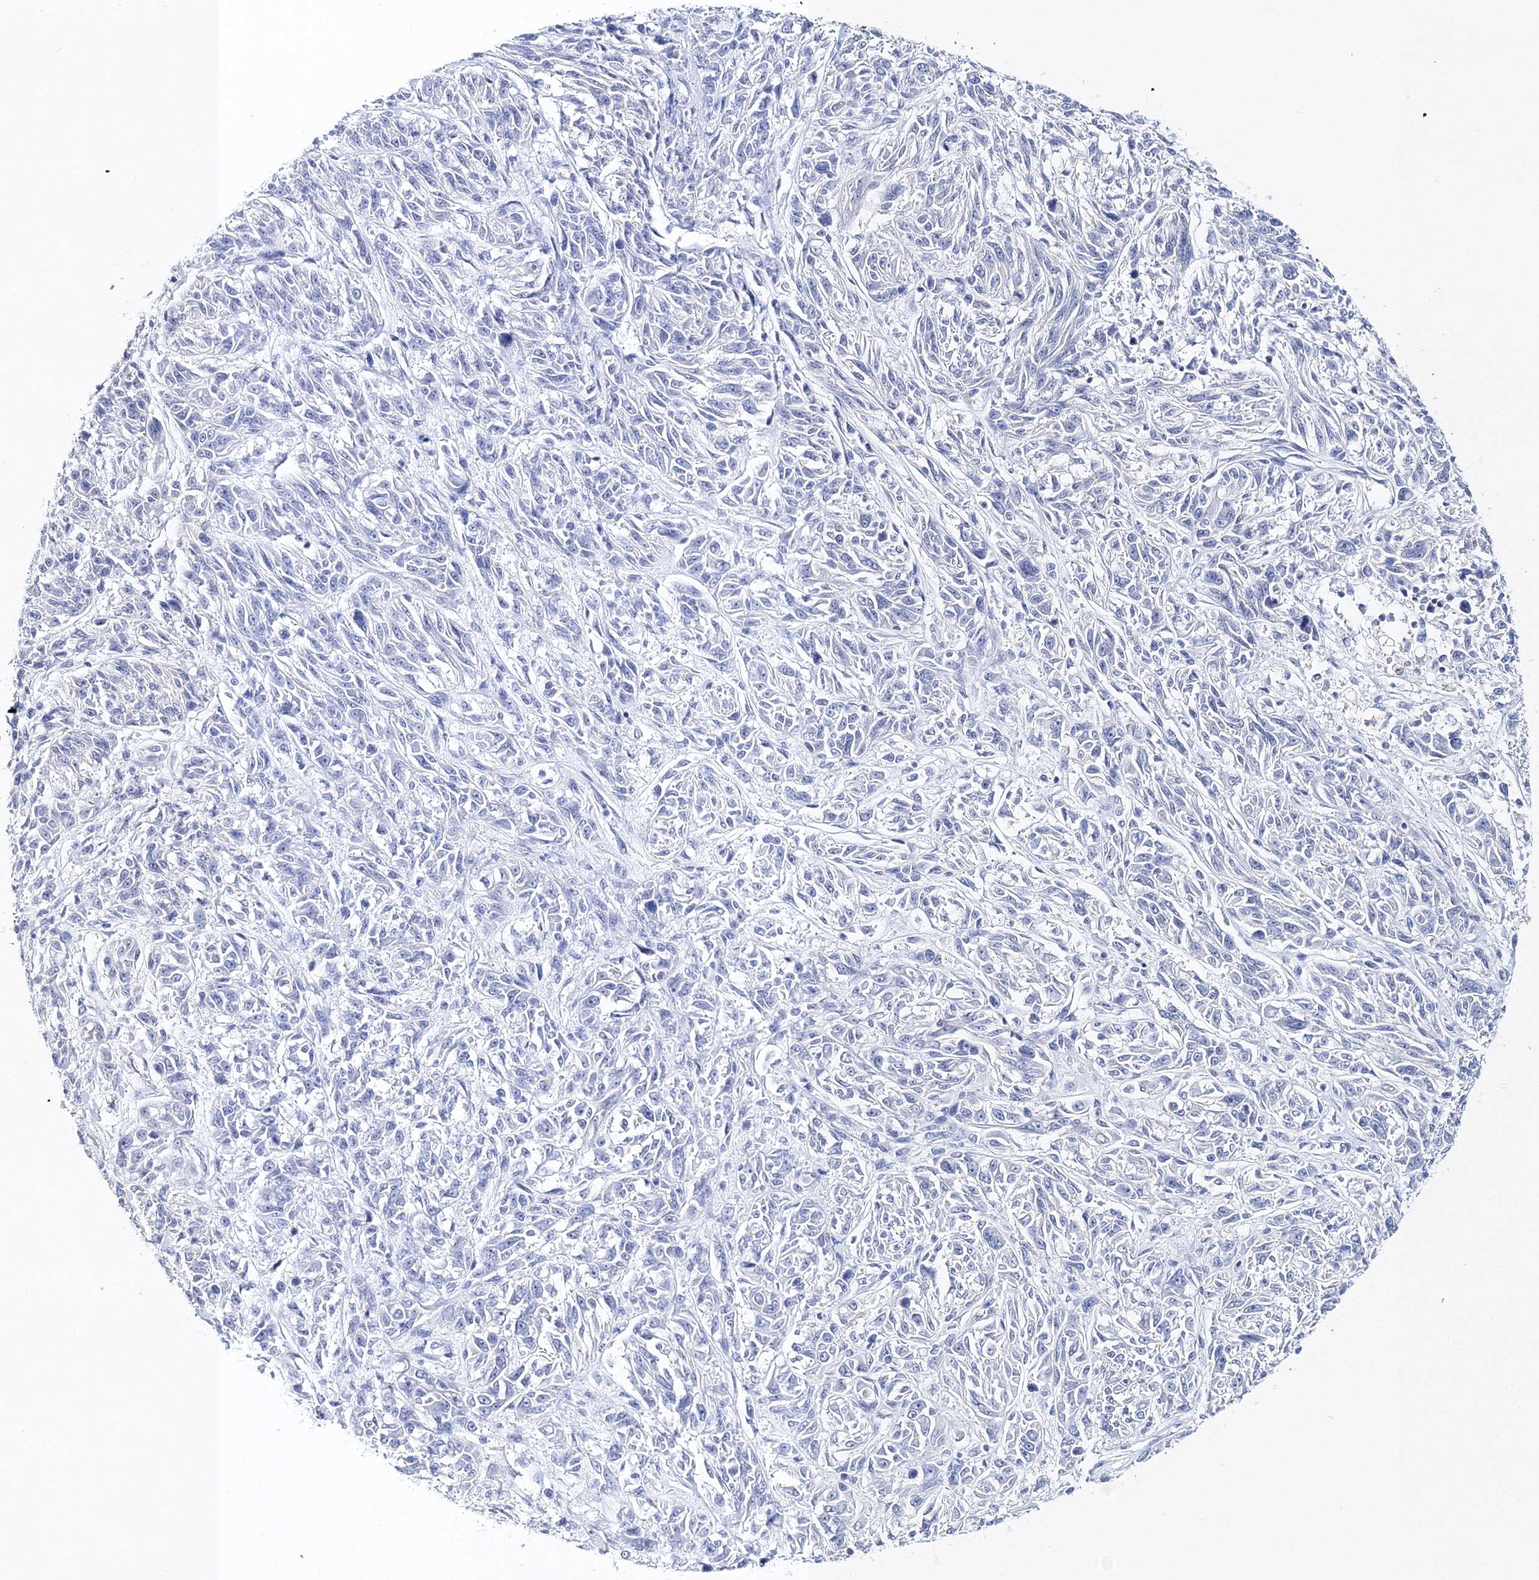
{"staining": {"intensity": "negative", "quantity": "none", "location": "none"}, "tissue": "melanoma", "cell_type": "Tumor cells", "image_type": "cancer", "snomed": [{"axis": "morphology", "description": "Malignant melanoma, NOS"}, {"axis": "topography", "description": "Skin"}], "caption": "Immunohistochemistry micrograph of neoplastic tissue: malignant melanoma stained with DAB (3,3'-diaminobenzidine) reveals no significant protein staining in tumor cells.", "gene": "MYOZ2", "patient": {"sex": "male", "age": 53}}